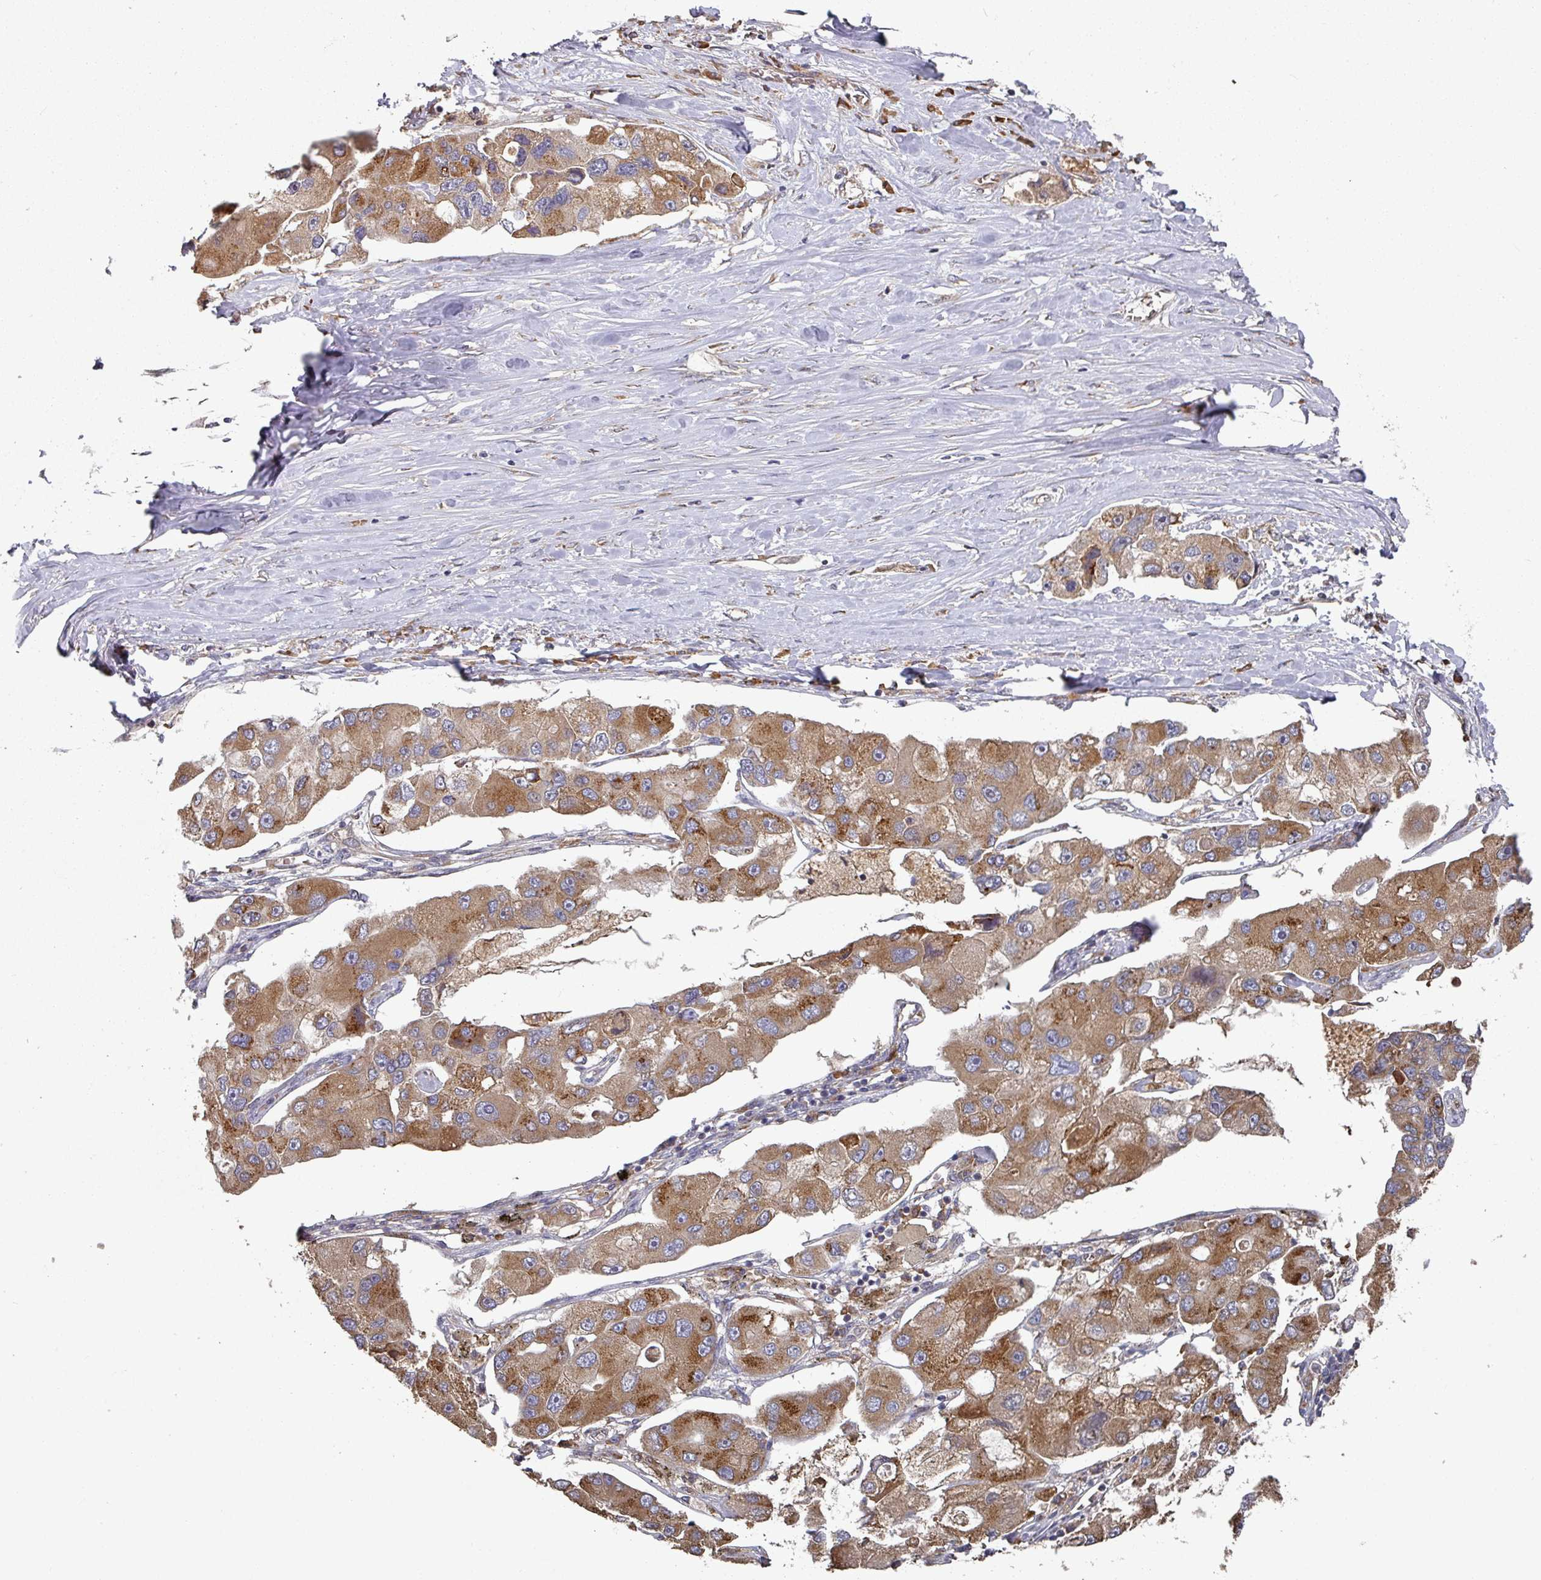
{"staining": {"intensity": "moderate", "quantity": ">75%", "location": "cytoplasmic/membranous"}, "tissue": "lung cancer", "cell_type": "Tumor cells", "image_type": "cancer", "snomed": [{"axis": "morphology", "description": "Adenocarcinoma, NOS"}, {"axis": "topography", "description": "Lung"}], "caption": "The photomicrograph shows staining of lung adenocarcinoma, revealing moderate cytoplasmic/membranous protein expression (brown color) within tumor cells.", "gene": "EDEM2", "patient": {"sex": "female", "age": 54}}